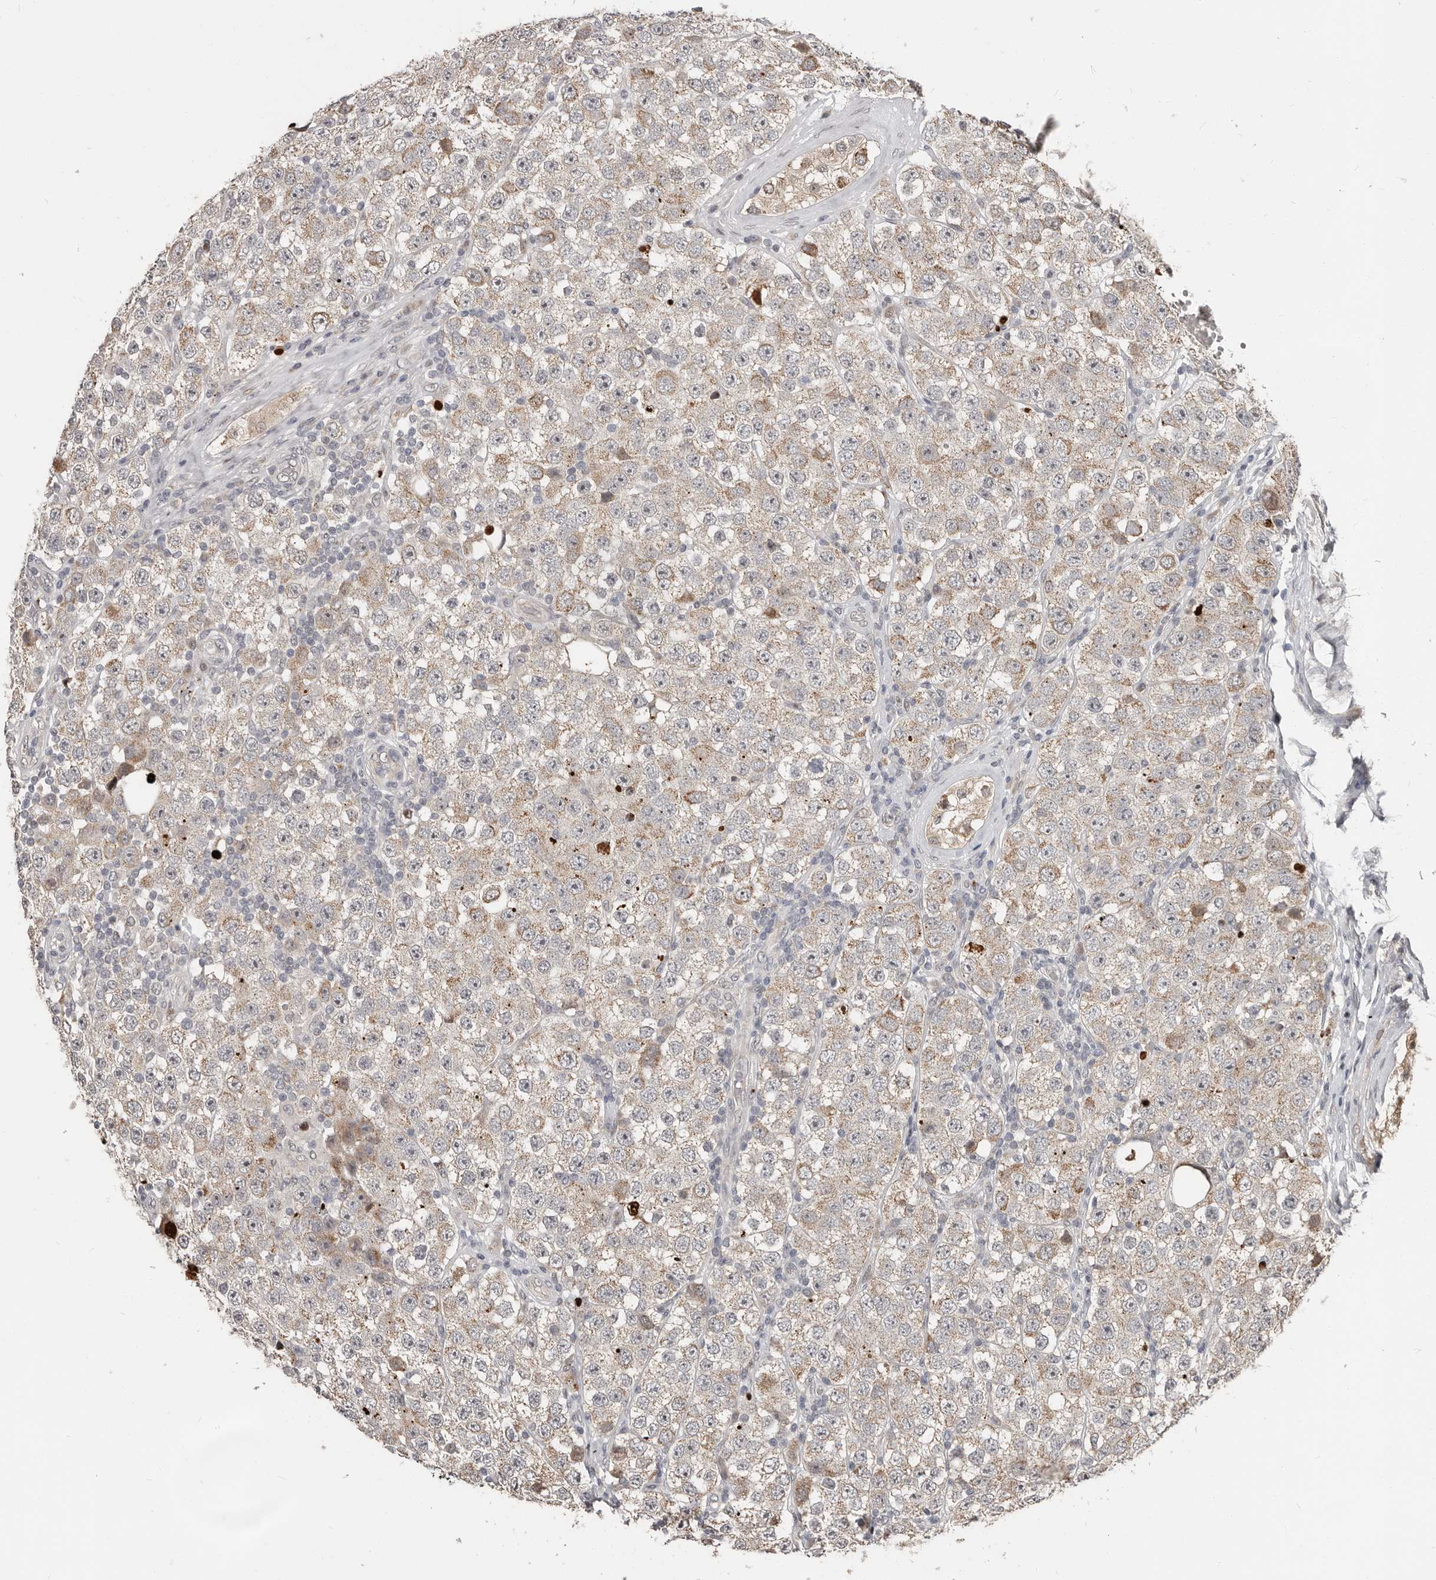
{"staining": {"intensity": "weak", "quantity": "25%-75%", "location": "cytoplasmic/membranous"}, "tissue": "testis cancer", "cell_type": "Tumor cells", "image_type": "cancer", "snomed": [{"axis": "morphology", "description": "Seminoma, NOS"}, {"axis": "topography", "description": "Testis"}], "caption": "There is low levels of weak cytoplasmic/membranous staining in tumor cells of seminoma (testis), as demonstrated by immunohistochemical staining (brown color).", "gene": "APOL6", "patient": {"sex": "male", "age": 28}}